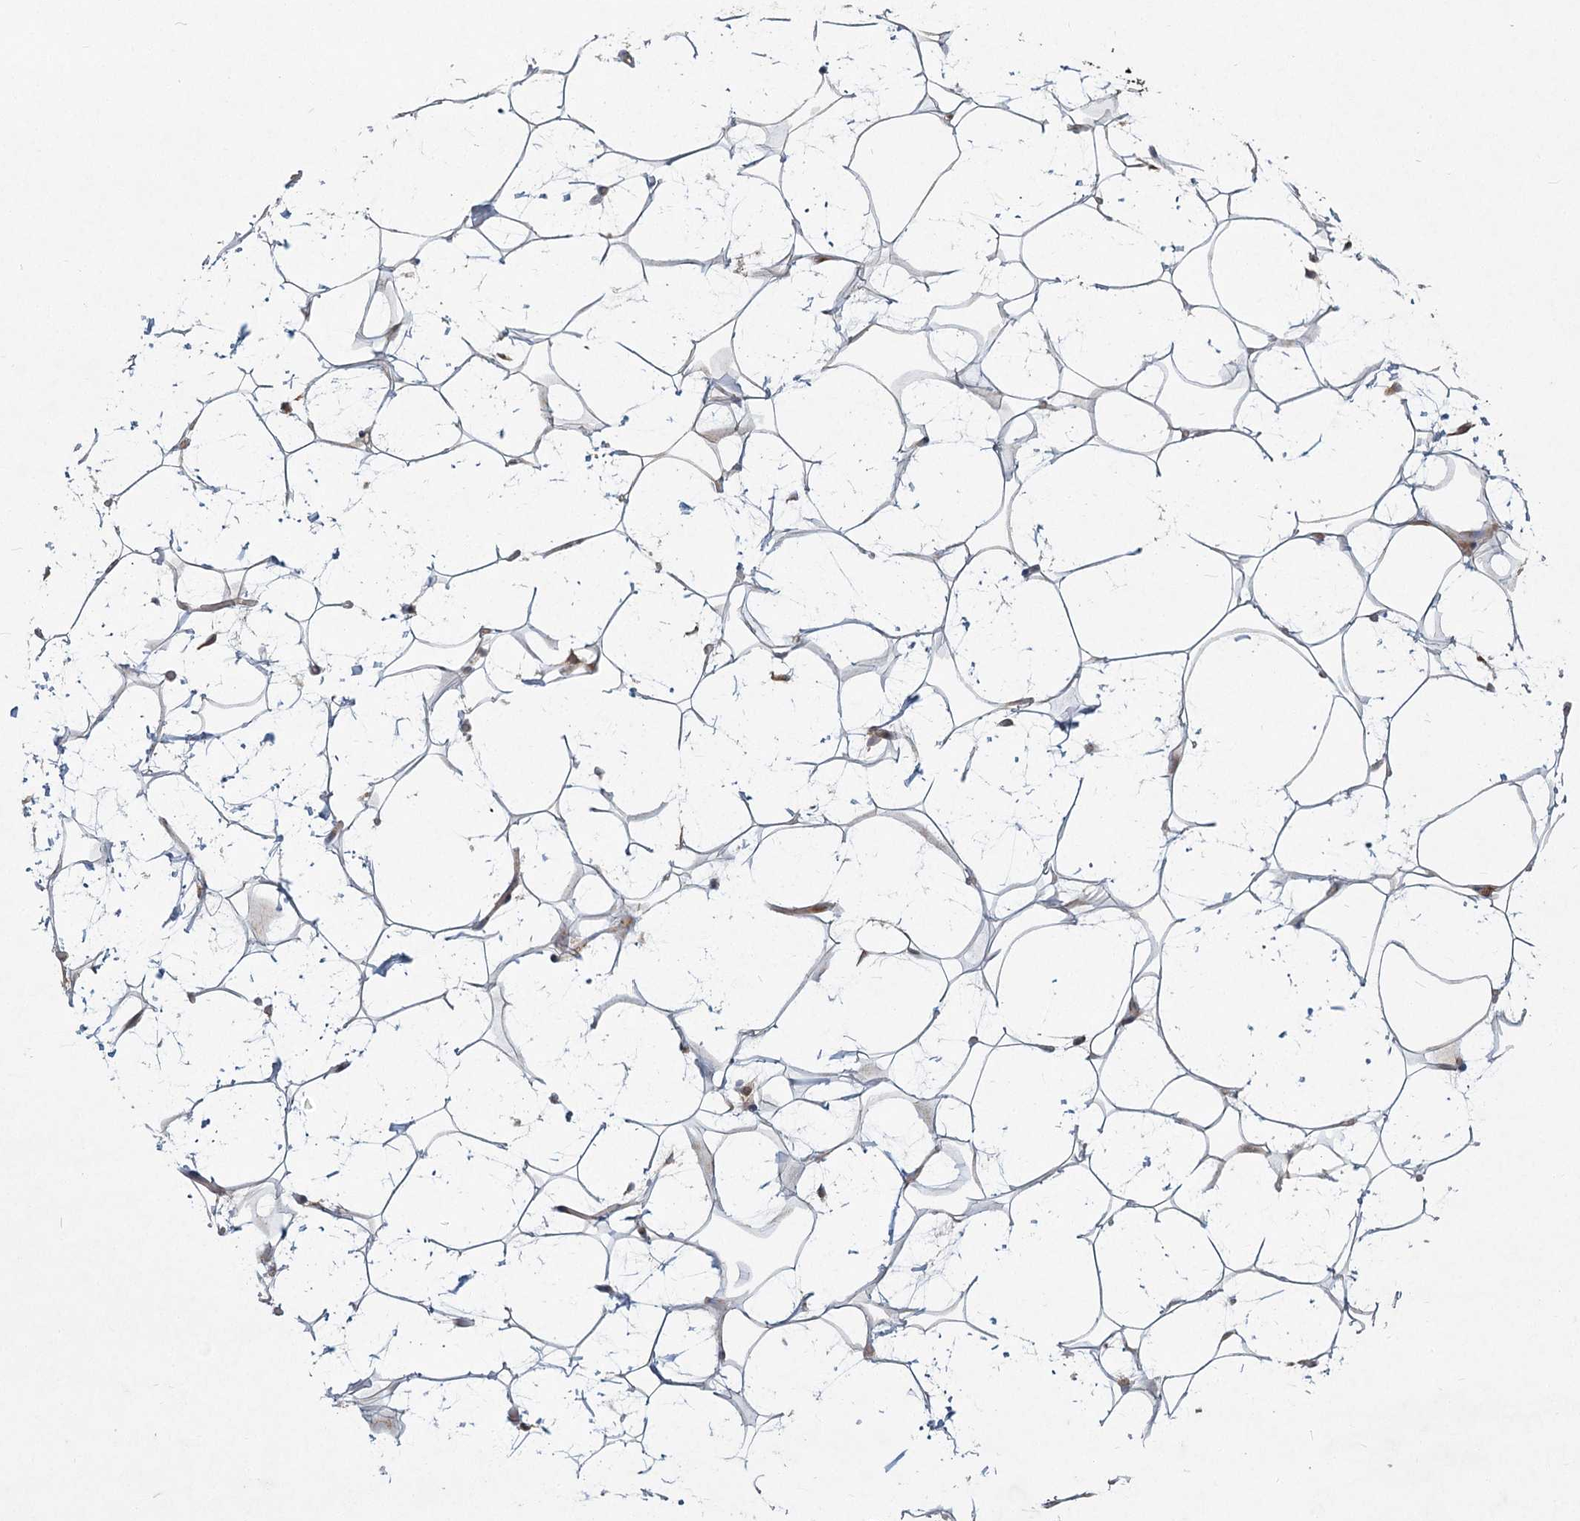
{"staining": {"intensity": "negative", "quantity": "none", "location": "none"}, "tissue": "adipose tissue", "cell_type": "Adipocytes", "image_type": "normal", "snomed": [{"axis": "morphology", "description": "Normal tissue, NOS"}, {"axis": "topography", "description": "Breast"}], "caption": "High power microscopy histopathology image of an immunohistochemistry (IHC) image of benign adipose tissue, revealing no significant positivity in adipocytes.", "gene": "LRP2BP", "patient": {"sex": "female", "age": 26}}